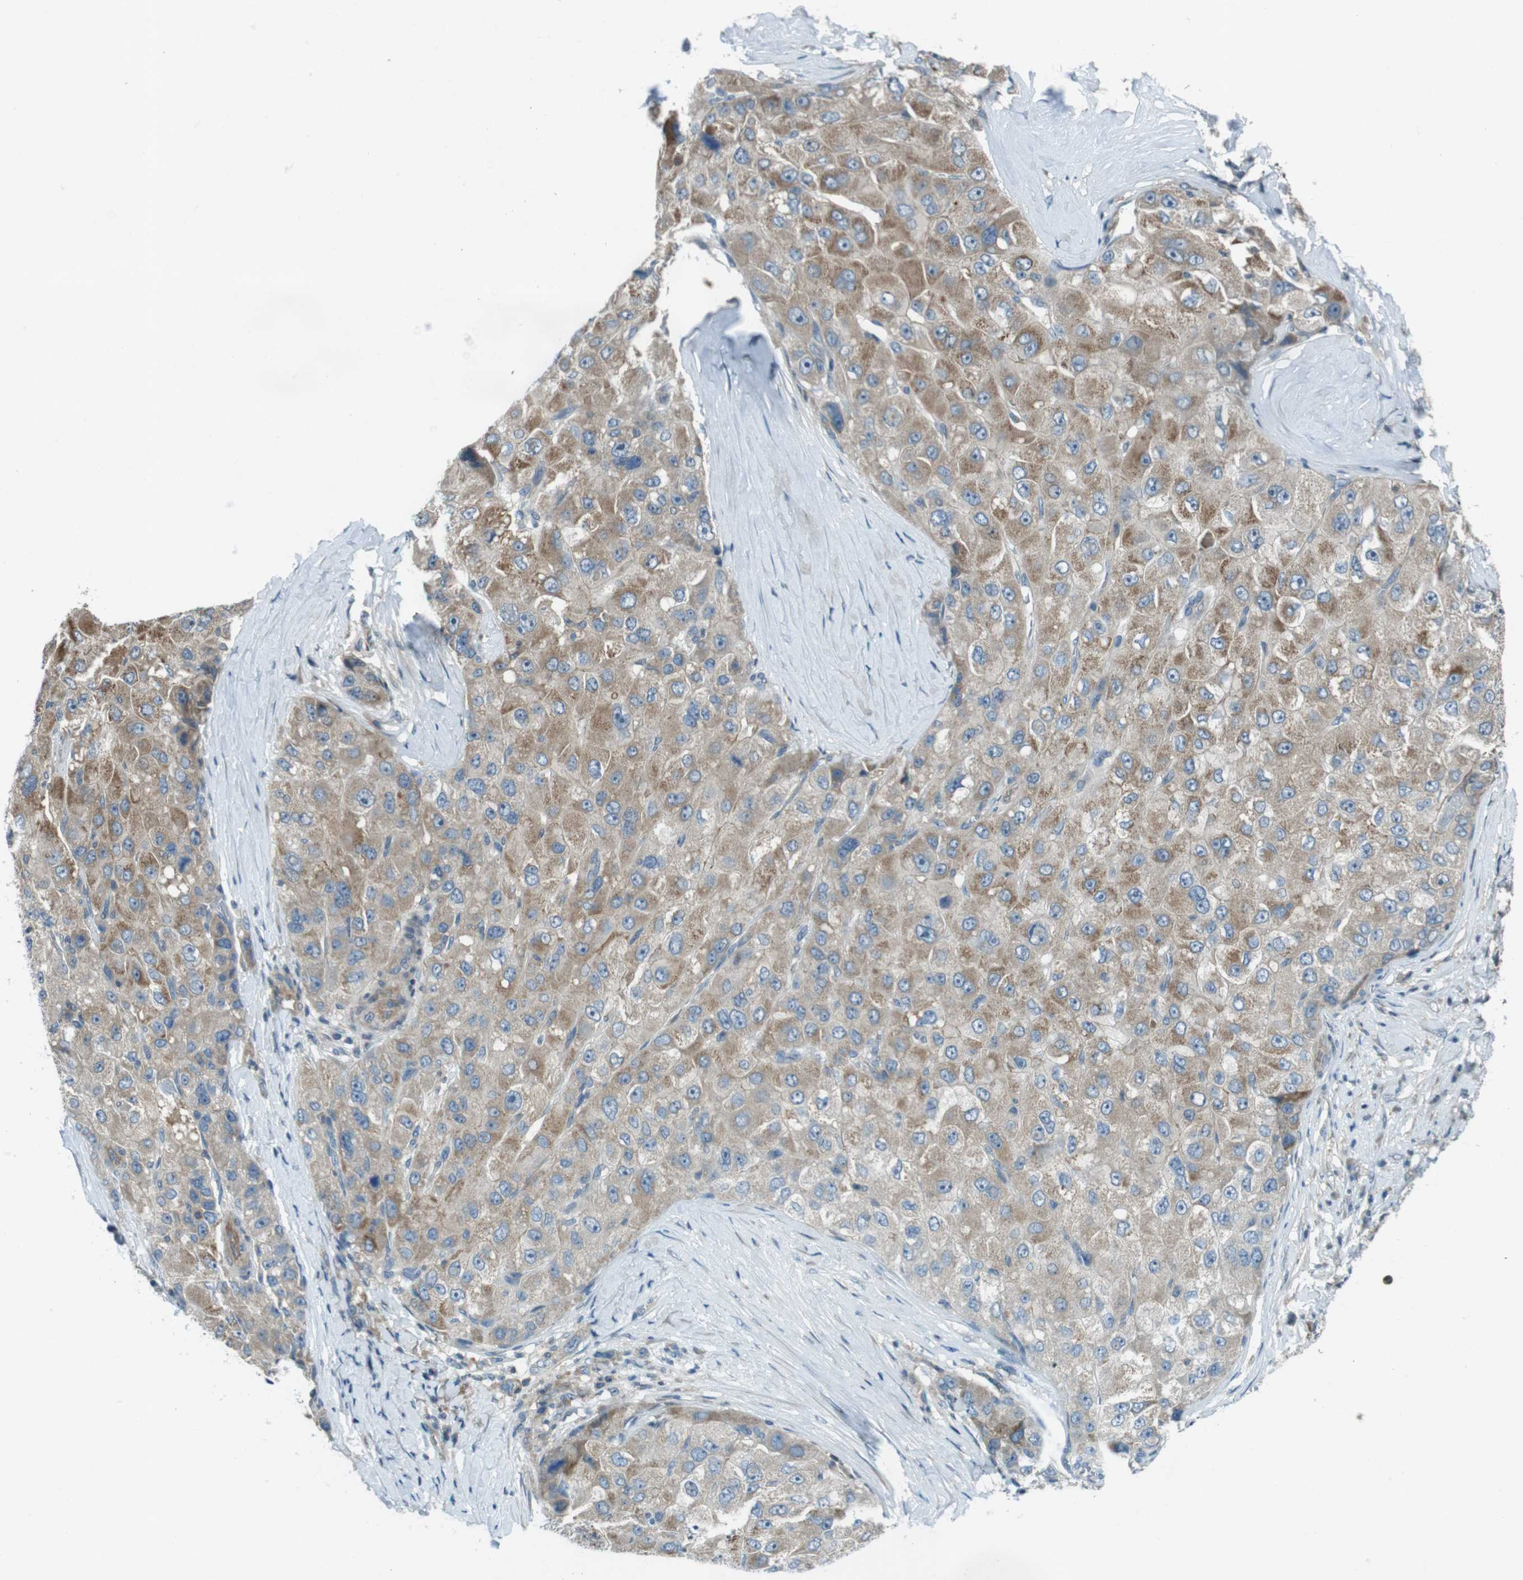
{"staining": {"intensity": "weak", "quantity": ">75%", "location": "cytoplasmic/membranous"}, "tissue": "liver cancer", "cell_type": "Tumor cells", "image_type": "cancer", "snomed": [{"axis": "morphology", "description": "Carcinoma, Hepatocellular, NOS"}, {"axis": "topography", "description": "Liver"}], "caption": "DAB (3,3'-diaminobenzidine) immunohistochemical staining of liver cancer exhibits weak cytoplasmic/membranous protein staining in approximately >75% of tumor cells. (DAB (3,3'-diaminobenzidine) IHC, brown staining for protein, blue staining for nuclei).", "gene": "ZYX", "patient": {"sex": "male", "age": 80}}